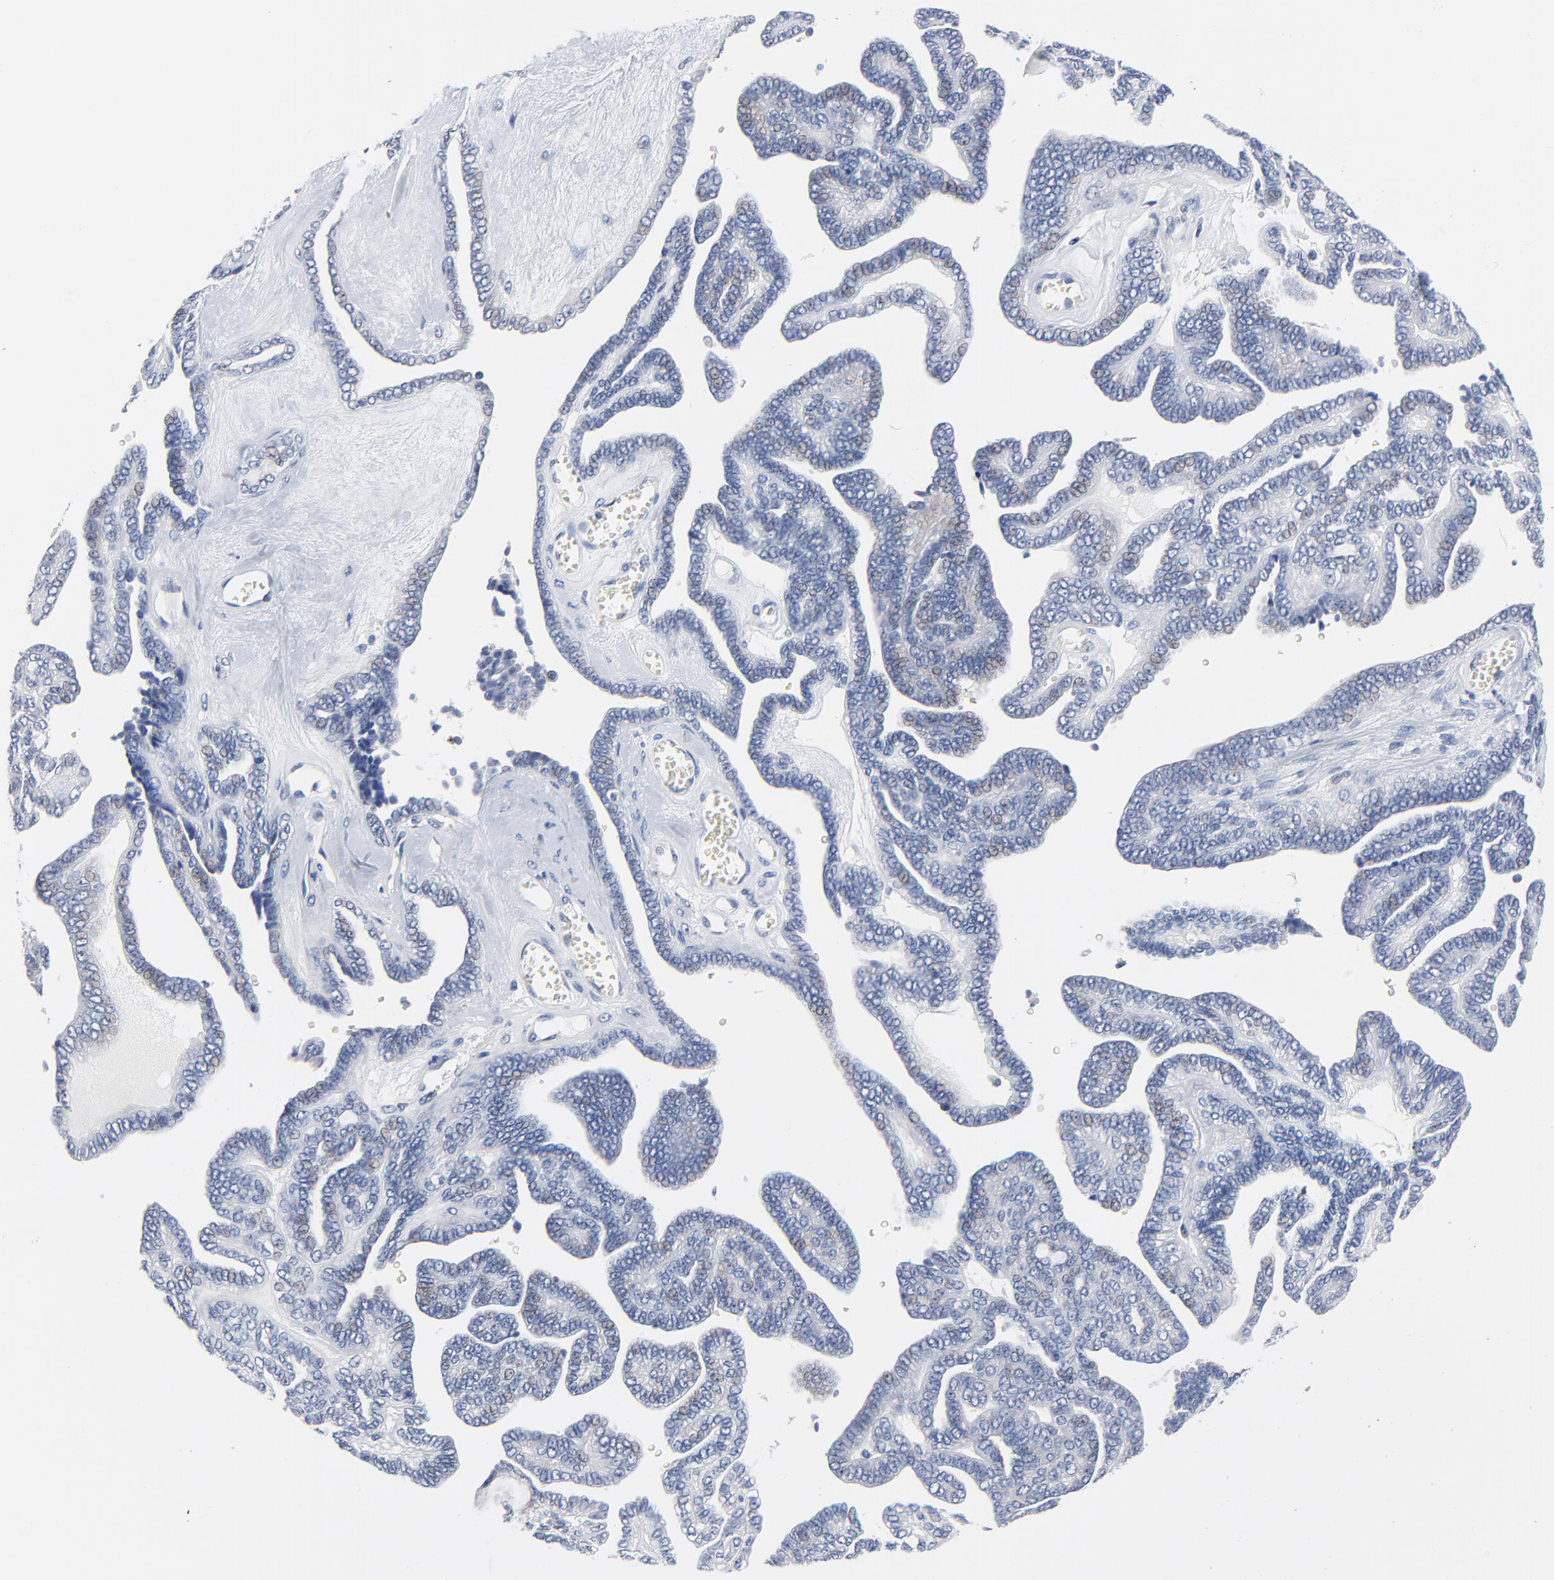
{"staining": {"intensity": "negative", "quantity": "none", "location": "none"}, "tissue": "ovarian cancer", "cell_type": "Tumor cells", "image_type": "cancer", "snomed": [{"axis": "morphology", "description": "Cystadenocarcinoma, serous, NOS"}, {"axis": "topography", "description": "Ovary"}], "caption": "Immunohistochemical staining of ovarian serous cystadenocarcinoma exhibits no significant staining in tumor cells.", "gene": "FBXL5", "patient": {"sex": "female", "age": 71}}